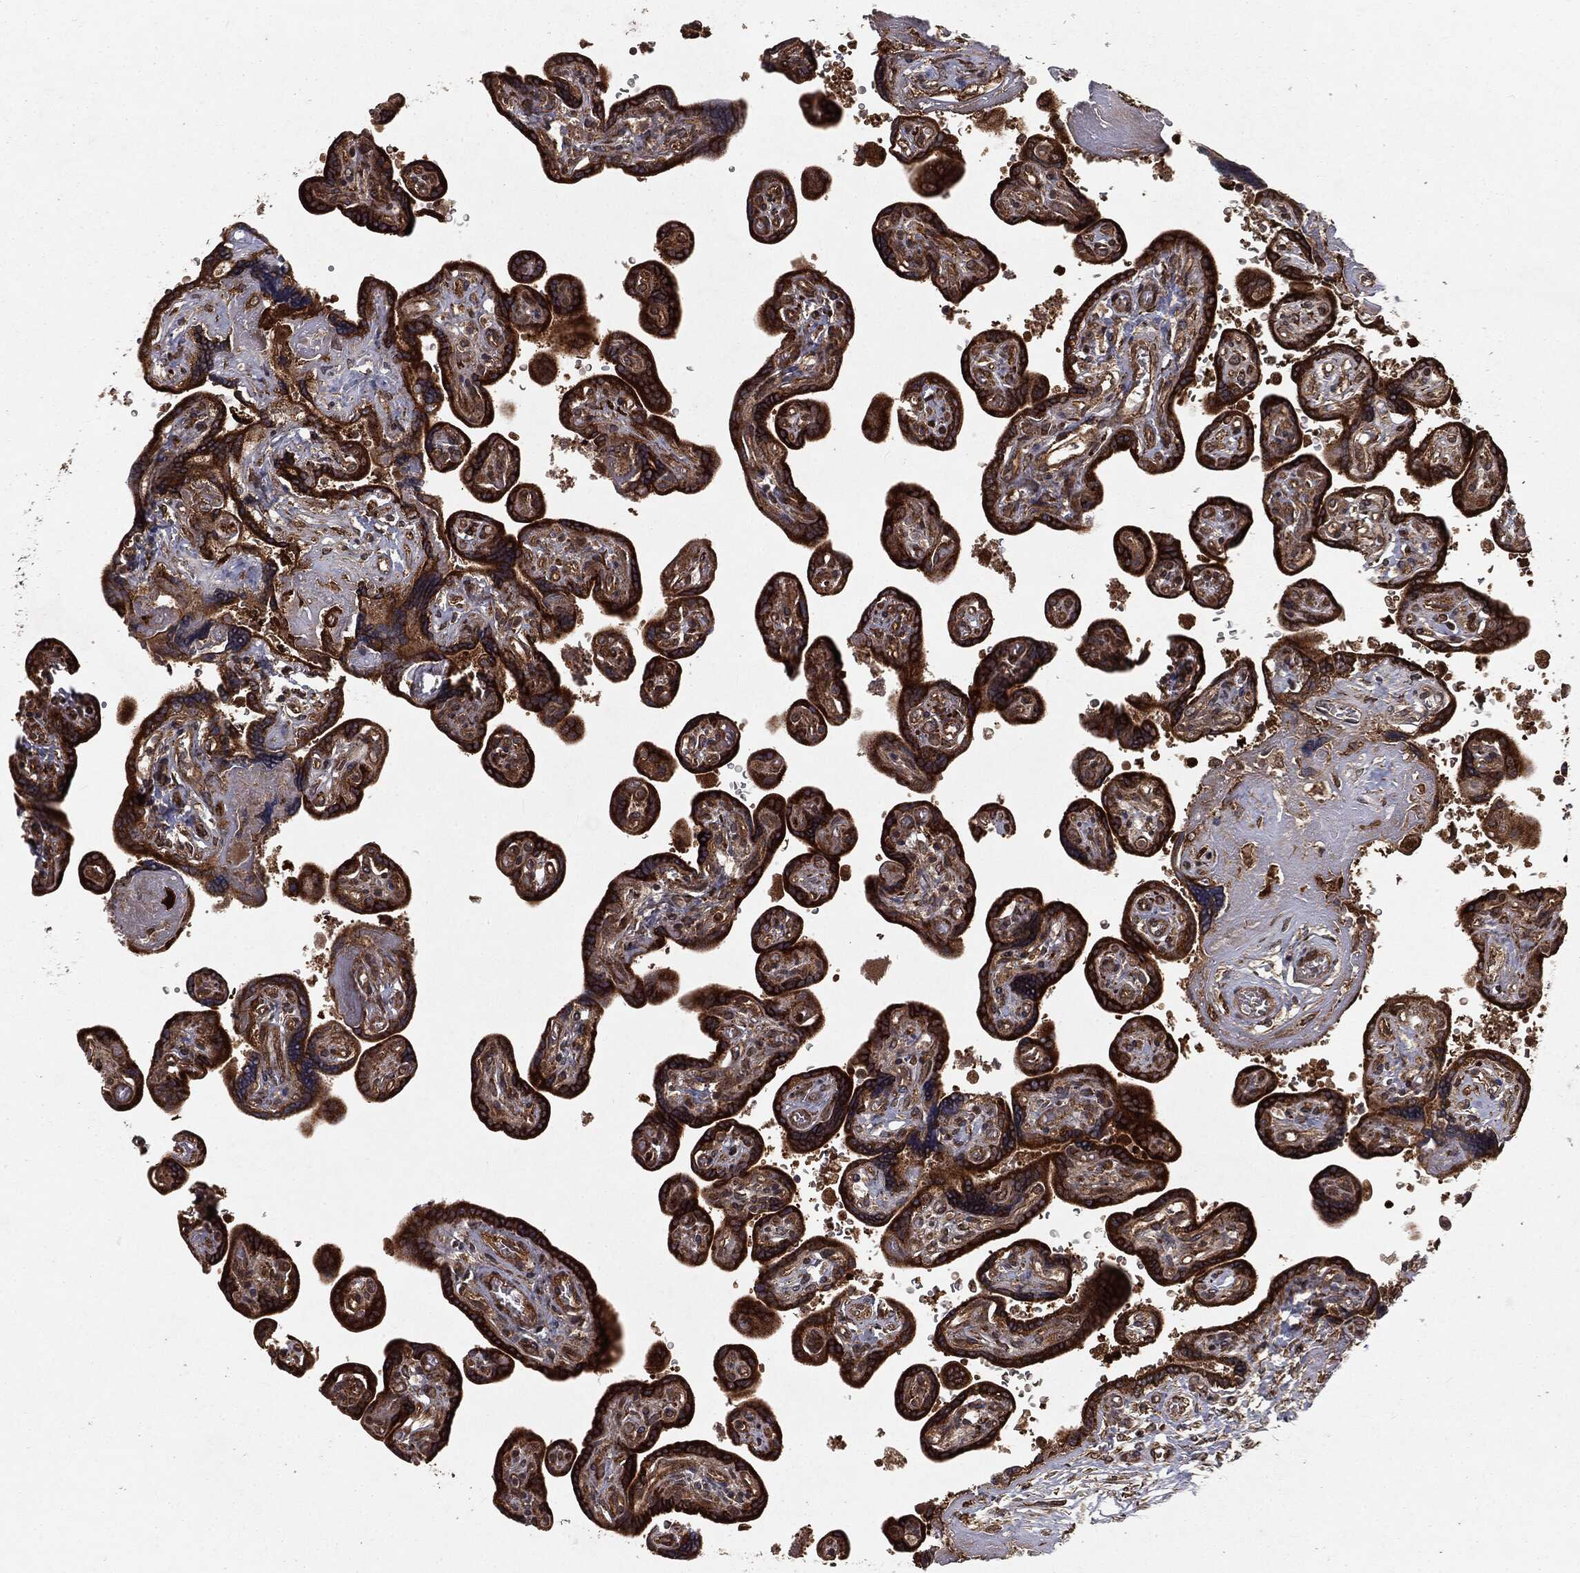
{"staining": {"intensity": "strong", "quantity": ">75%", "location": "cytoplasmic/membranous,nuclear"}, "tissue": "placenta", "cell_type": "Decidual cells", "image_type": "normal", "snomed": [{"axis": "morphology", "description": "Normal tissue, NOS"}, {"axis": "topography", "description": "Placenta"}], "caption": "A high amount of strong cytoplasmic/membranous,nuclear expression is appreciated in about >75% of decidual cells in normal placenta. (DAB IHC with brightfield microscopy, high magnification).", "gene": "RANBP9", "patient": {"sex": "female", "age": 32}}